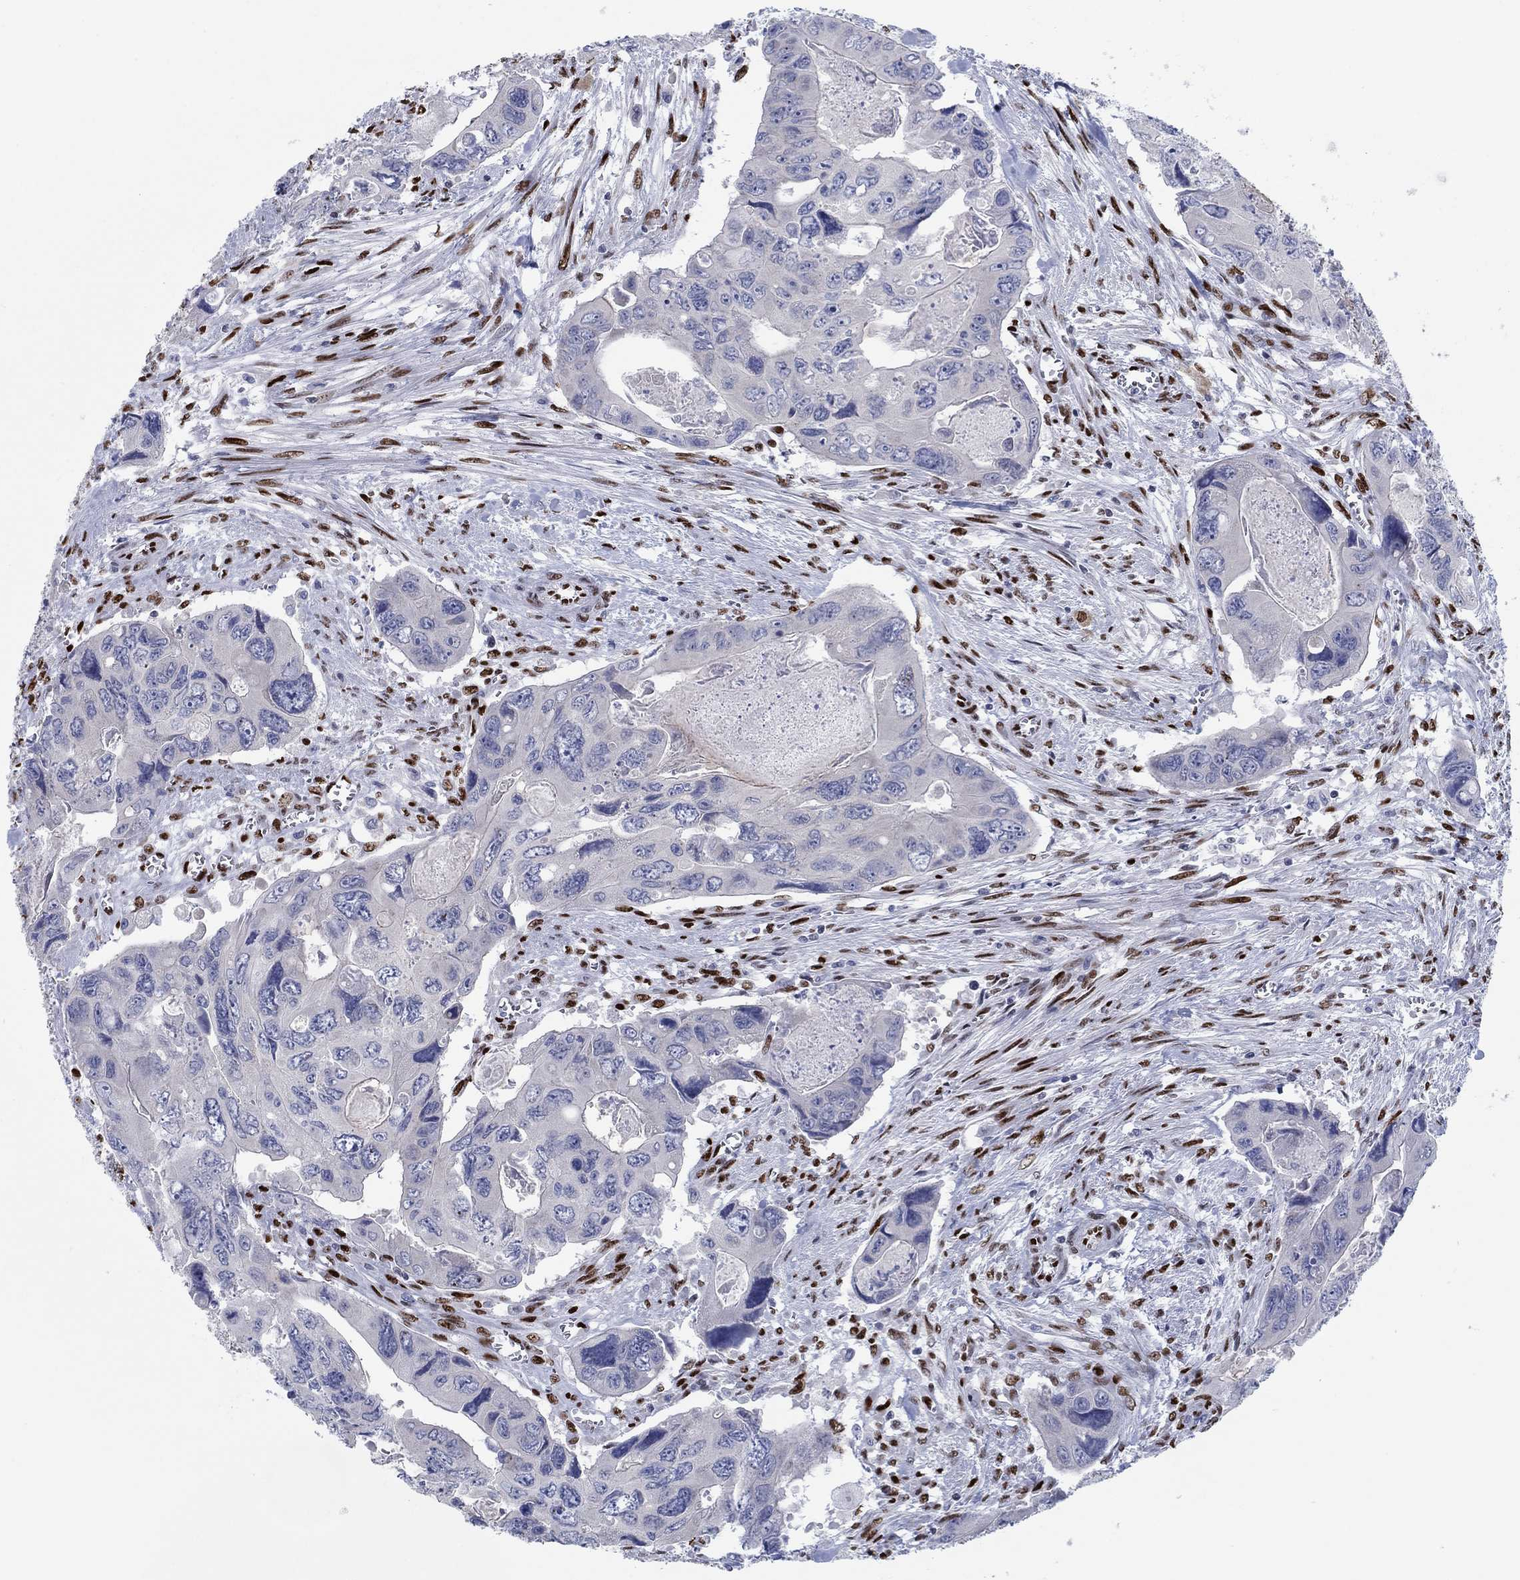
{"staining": {"intensity": "negative", "quantity": "none", "location": "none"}, "tissue": "colorectal cancer", "cell_type": "Tumor cells", "image_type": "cancer", "snomed": [{"axis": "morphology", "description": "Adenocarcinoma, NOS"}, {"axis": "topography", "description": "Rectum"}], "caption": "A histopathology image of human colorectal cancer (adenocarcinoma) is negative for staining in tumor cells.", "gene": "ZEB1", "patient": {"sex": "male", "age": 62}}